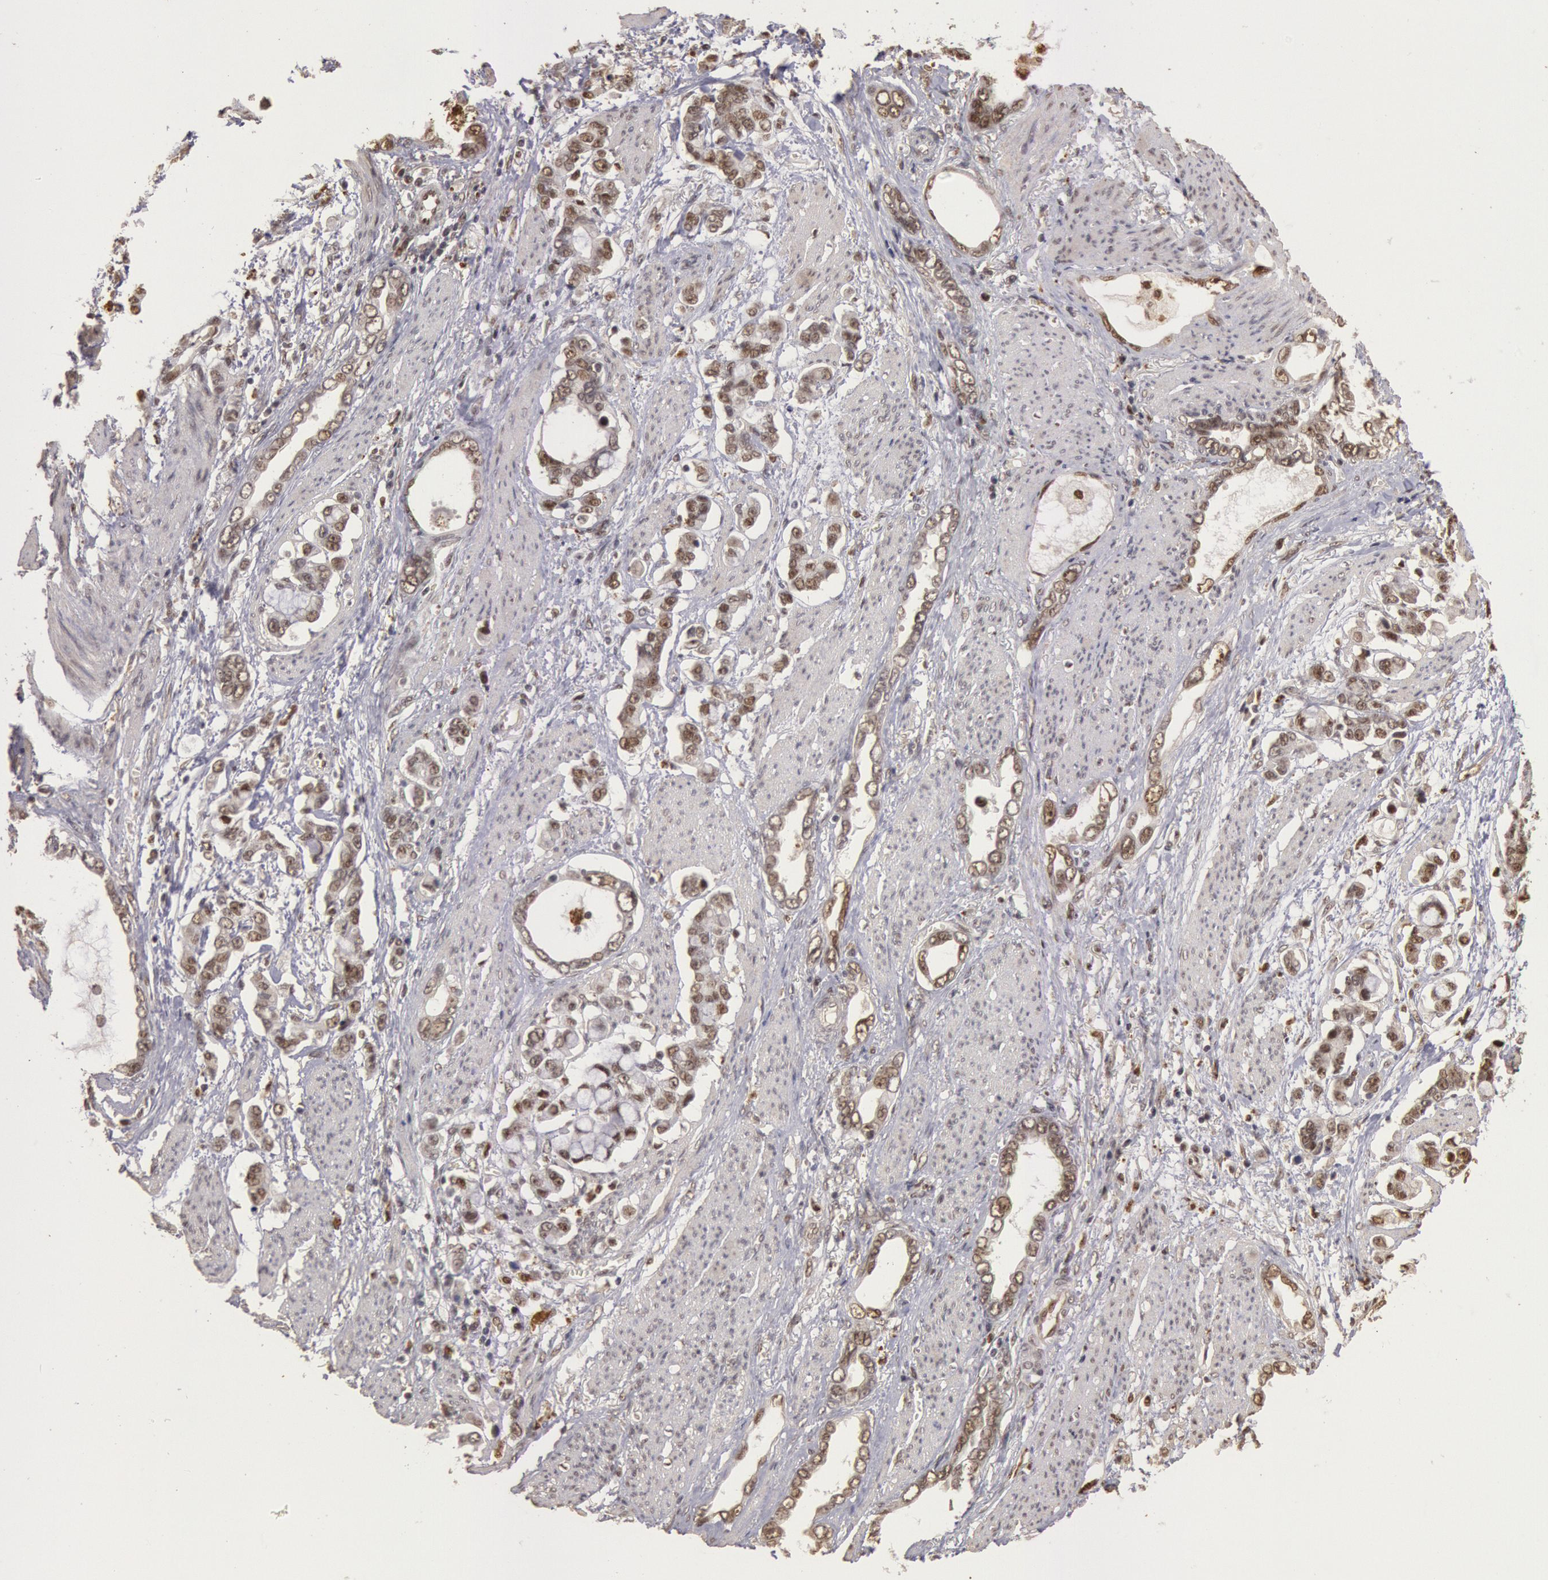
{"staining": {"intensity": "weak", "quantity": ">75%", "location": "nuclear"}, "tissue": "stomach cancer", "cell_type": "Tumor cells", "image_type": "cancer", "snomed": [{"axis": "morphology", "description": "Adenocarcinoma, NOS"}, {"axis": "topography", "description": "Stomach"}], "caption": "Brown immunohistochemical staining in human stomach adenocarcinoma displays weak nuclear staining in approximately >75% of tumor cells. (DAB IHC with brightfield microscopy, high magnification).", "gene": "LIG4", "patient": {"sex": "male", "age": 78}}